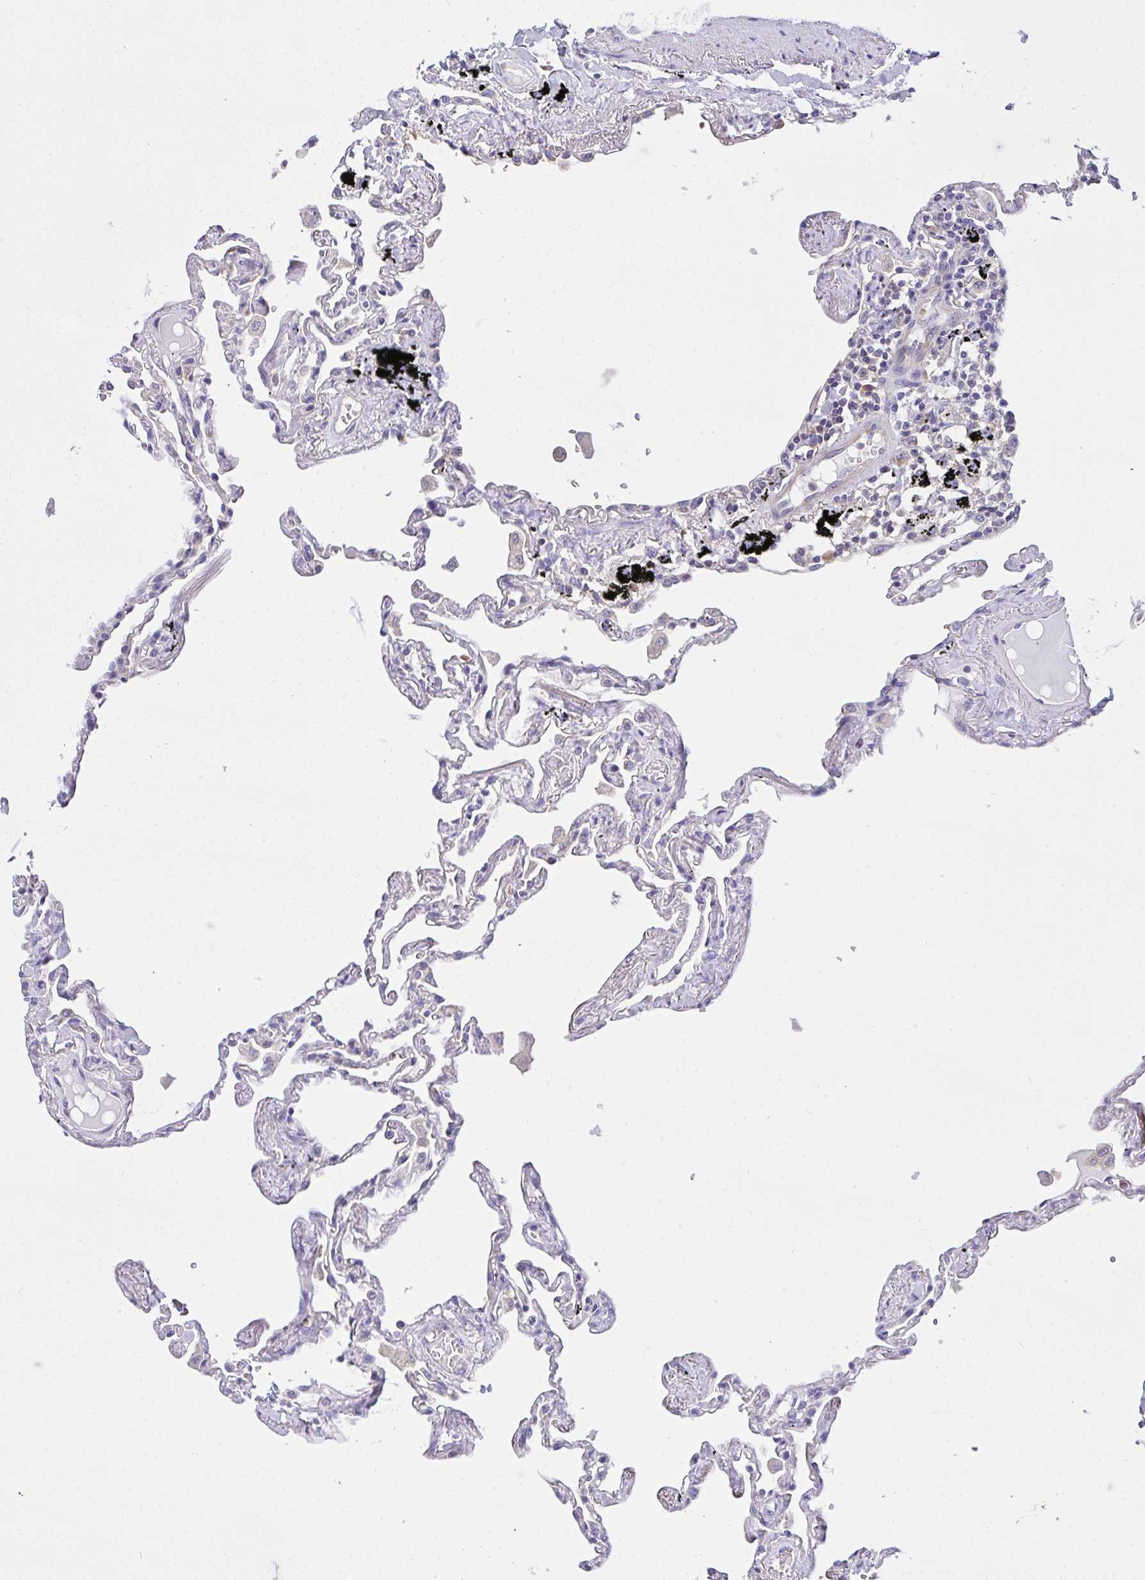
{"staining": {"intensity": "moderate", "quantity": "<25%", "location": "cytoplasmic/membranous"}, "tissue": "lung", "cell_type": "Alveolar cells", "image_type": "normal", "snomed": [{"axis": "morphology", "description": "Normal tissue, NOS"}, {"axis": "topography", "description": "Lung"}], "caption": "IHC histopathology image of benign lung stained for a protein (brown), which shows low levels of moderate cytoplasmic/membranous expression in about <25% of alveolar cells.", "gene": "GFPT2", "patient": {"sex": "female", "age": 67}}